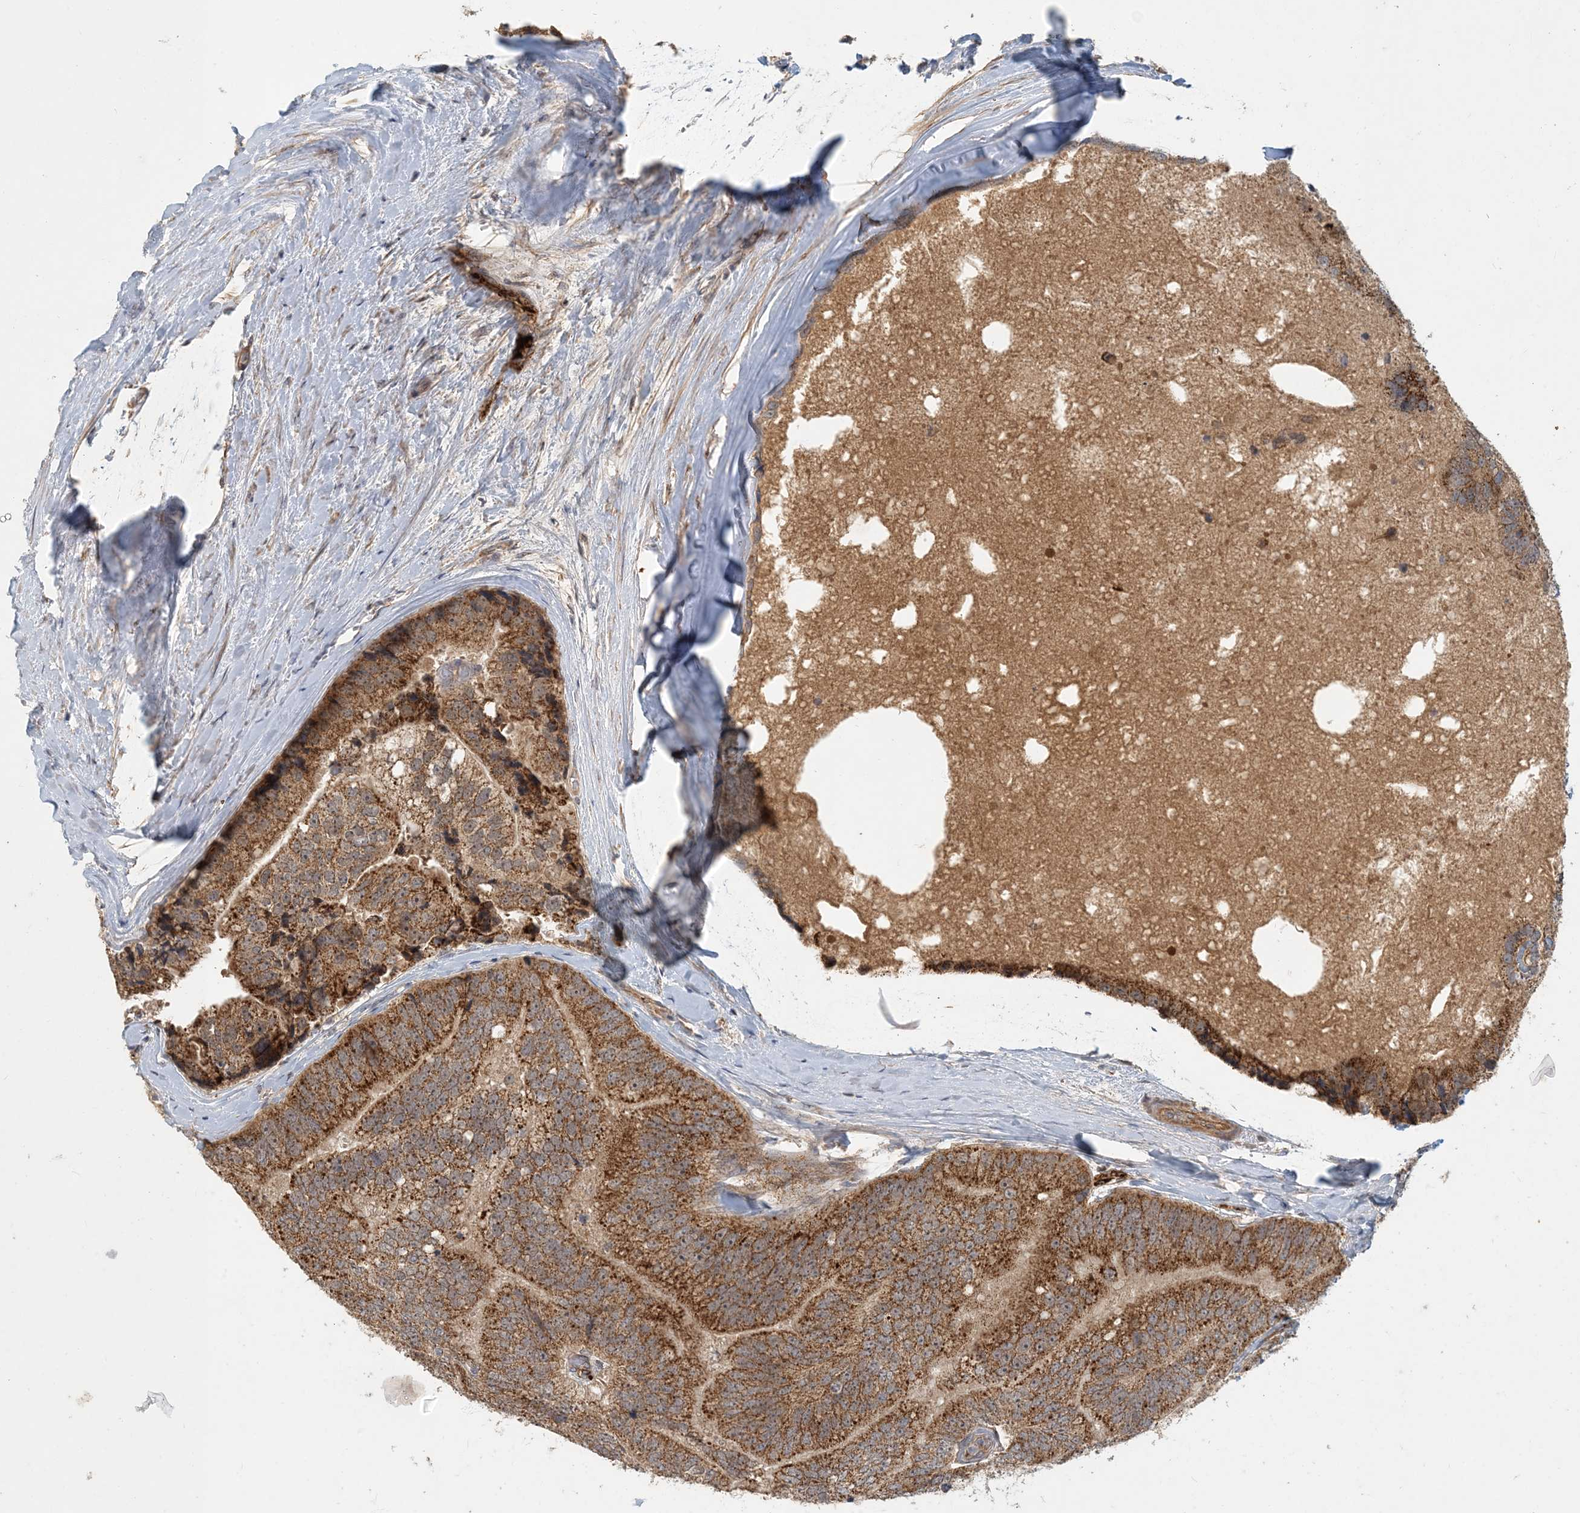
{"staining": {"intensity": "strong", "quantity": ">75%", "location": "cytoplasmic/membranous"}, "tissue": "prostate cancer", "cell_type": "Tumor cells", "image_type": "cancer", "snomed": [{"axis": "morphology", "description": "Adenocarcinoma, High grade"}, {"axis": "topography", "description": "Prostate"}], "caption": "Adenocarcinoma (high-grade) (prostate) was stained to show a protein in brown. There is high levels of strong cytoplasmic/membranous expression in approximately >75% of tumor cells. The staining is performed using DAB (3,3'-diaminobenzidine) brown chromogen to label protein expression. The nuclei are counter-stained blue using hematoxylin.", "gene": "ZBTB3", "patient": {"sex": "male", "age": 70}}